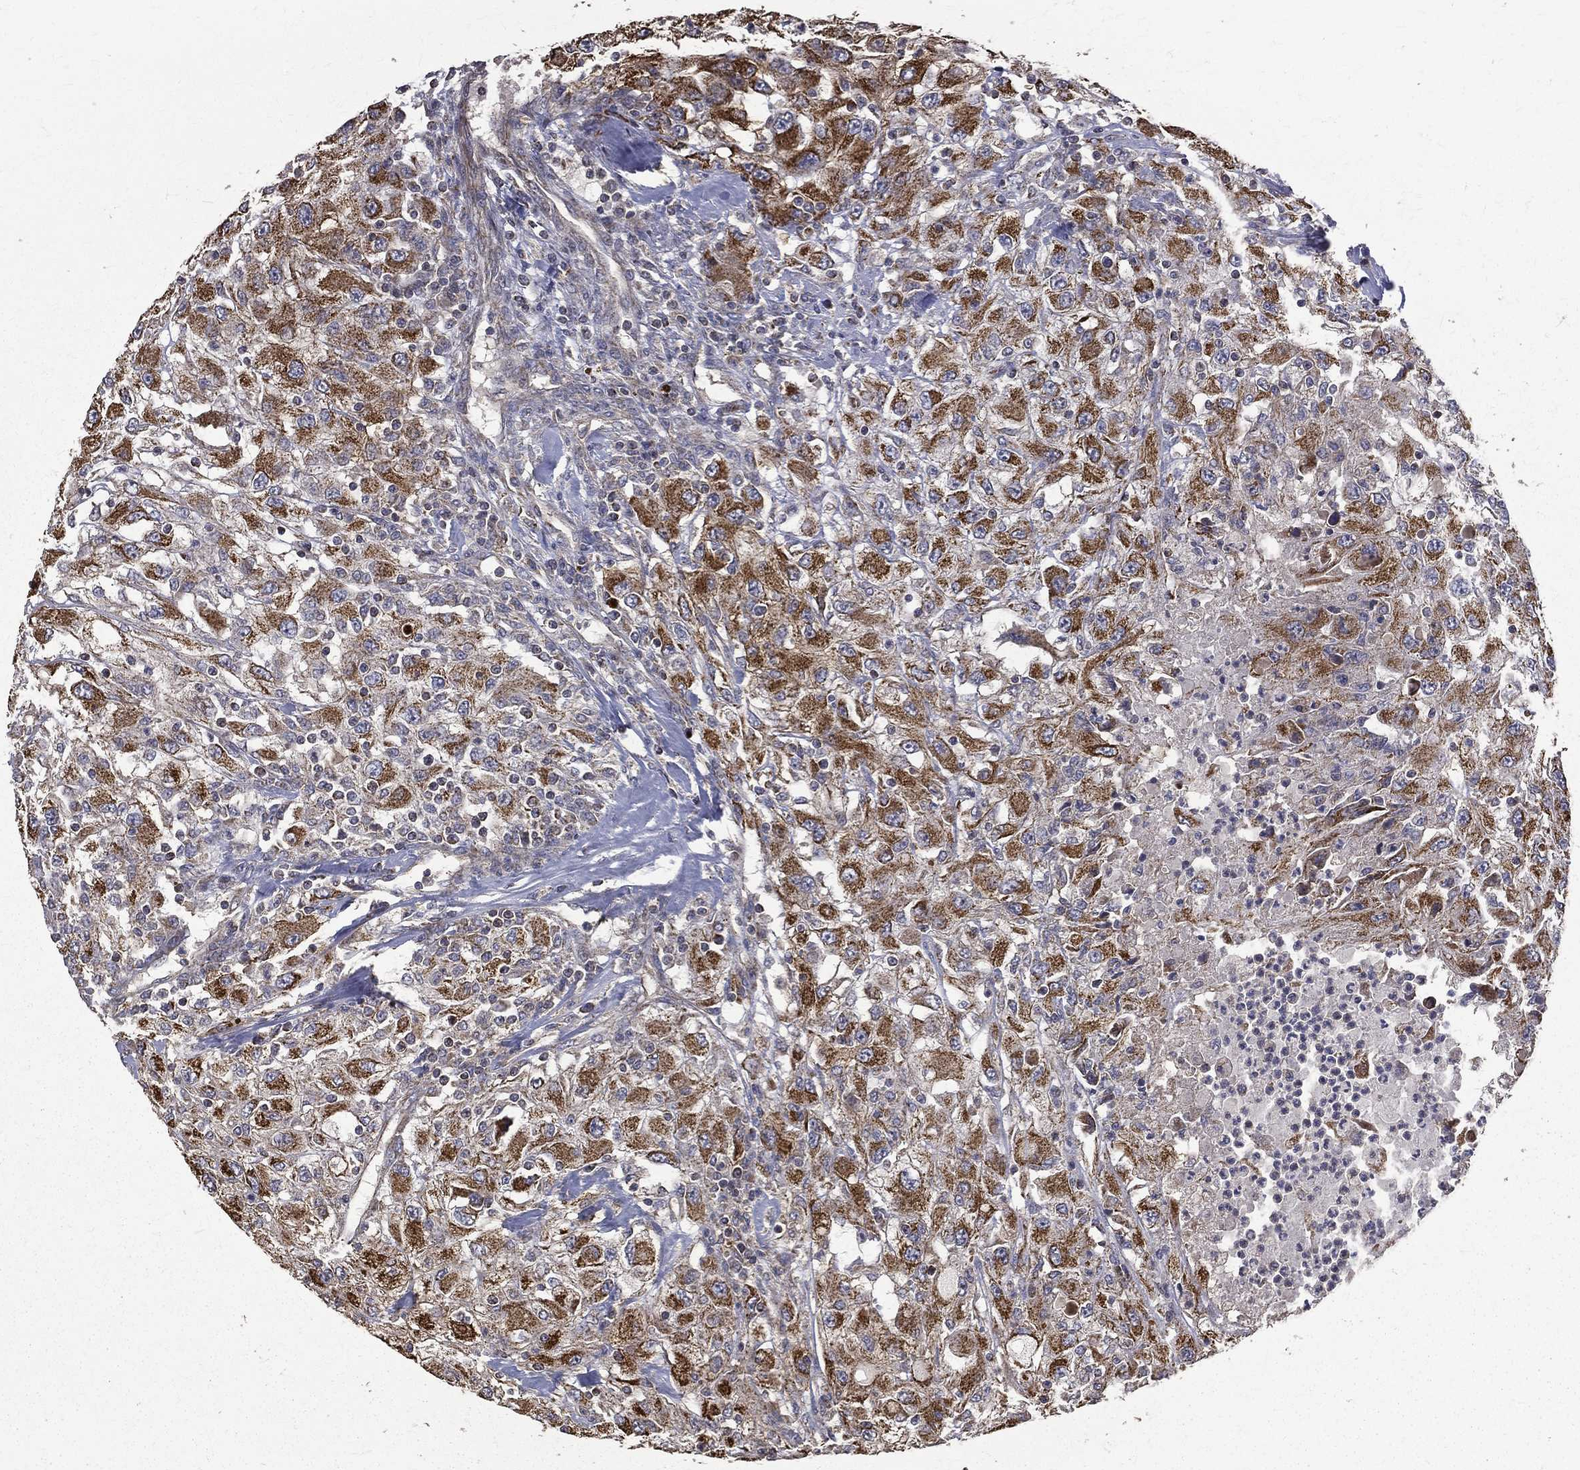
{"staining": {"intensity": "strong", "quantity": "25%-75%", "location": "cytoplasmic/membranous"}, "tissue": "renal cancer", "cell_type": "Tumor cells", "image_type": "cancer", "snomed": [{"axis": "morphology", "description": "Adenocarcinoma, NOS"}, {"axis": "topography", "description": "Kidney"}], "caption": "The image shows immunohistochemical staining of renal cancer. There is strong cytoplasmic/membranous expression is present in about 25%-75% of tumor cells. The staining is performed using DAB brown chromogen to label protein expression. The nuclei are counter-stained blue using hematoxylin.", "gene": "RPGR", "patient": {"sex": "female", "age": 67}}